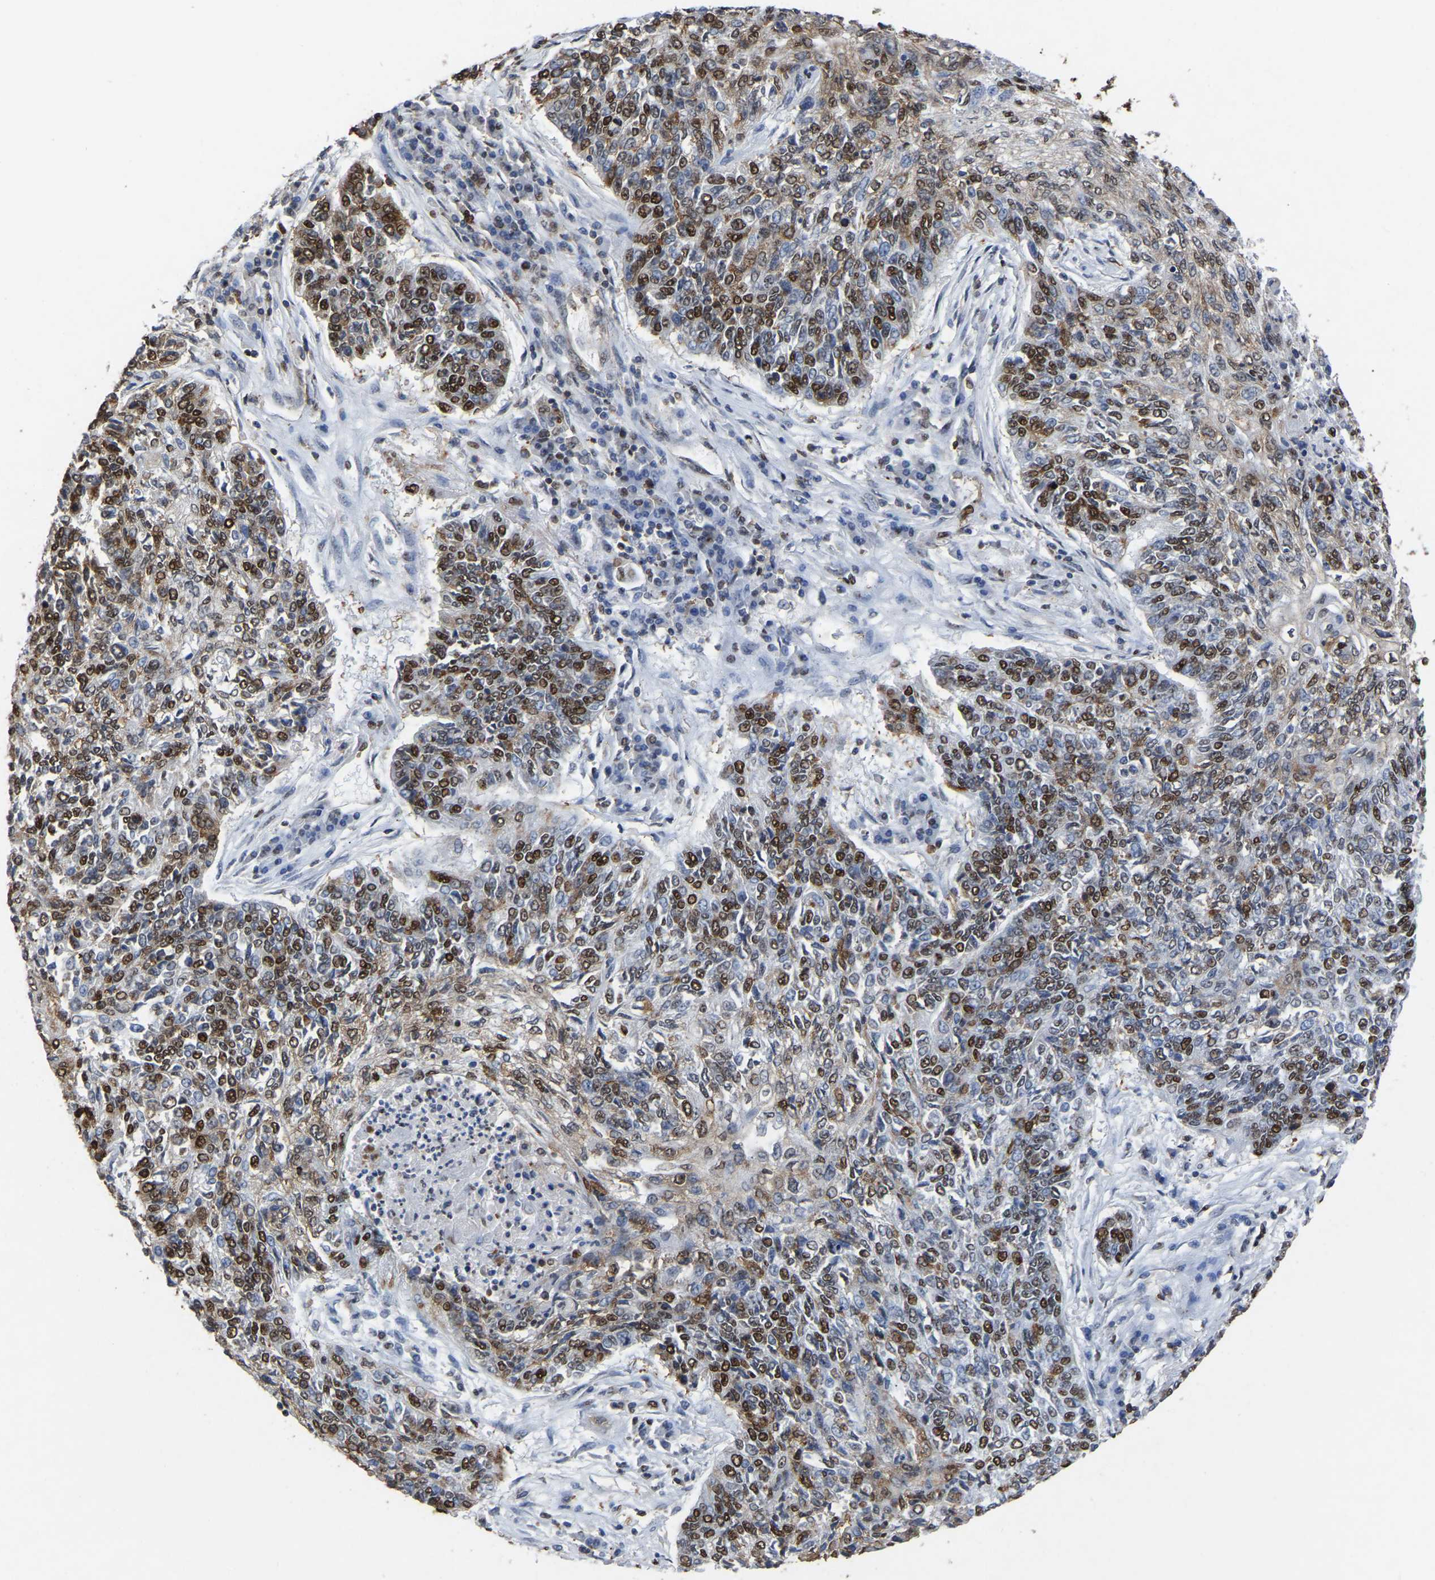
{"staining": {"intensity": "moderate", "quantity": "25%-75%", "location": "nuclear"}, "tissue": "lung cancer", "cell_type": "Tumor cells", "image_type": "cancer", "snomed": [{"axis": "morphology", "description": "Normal tissue, NOS"}, {"axis": "morphology", "description": "Squamous cell carcinoma, NOS"}, {"axis": "topography", "description": "Cartilage tissue"}, {"axis": "topography", "description": "Bronchus"}, {"axis": "topography", "description": "Lung"}], "caption": "This histopathology image reveals IHC staining of lung cancer (squamous cell carcinoma), with medium moderate nuclear expression in approximately 25%-75% of tumor cells.", "gene": "RBL2", "patient": {"sex": "female", "age": 49}}